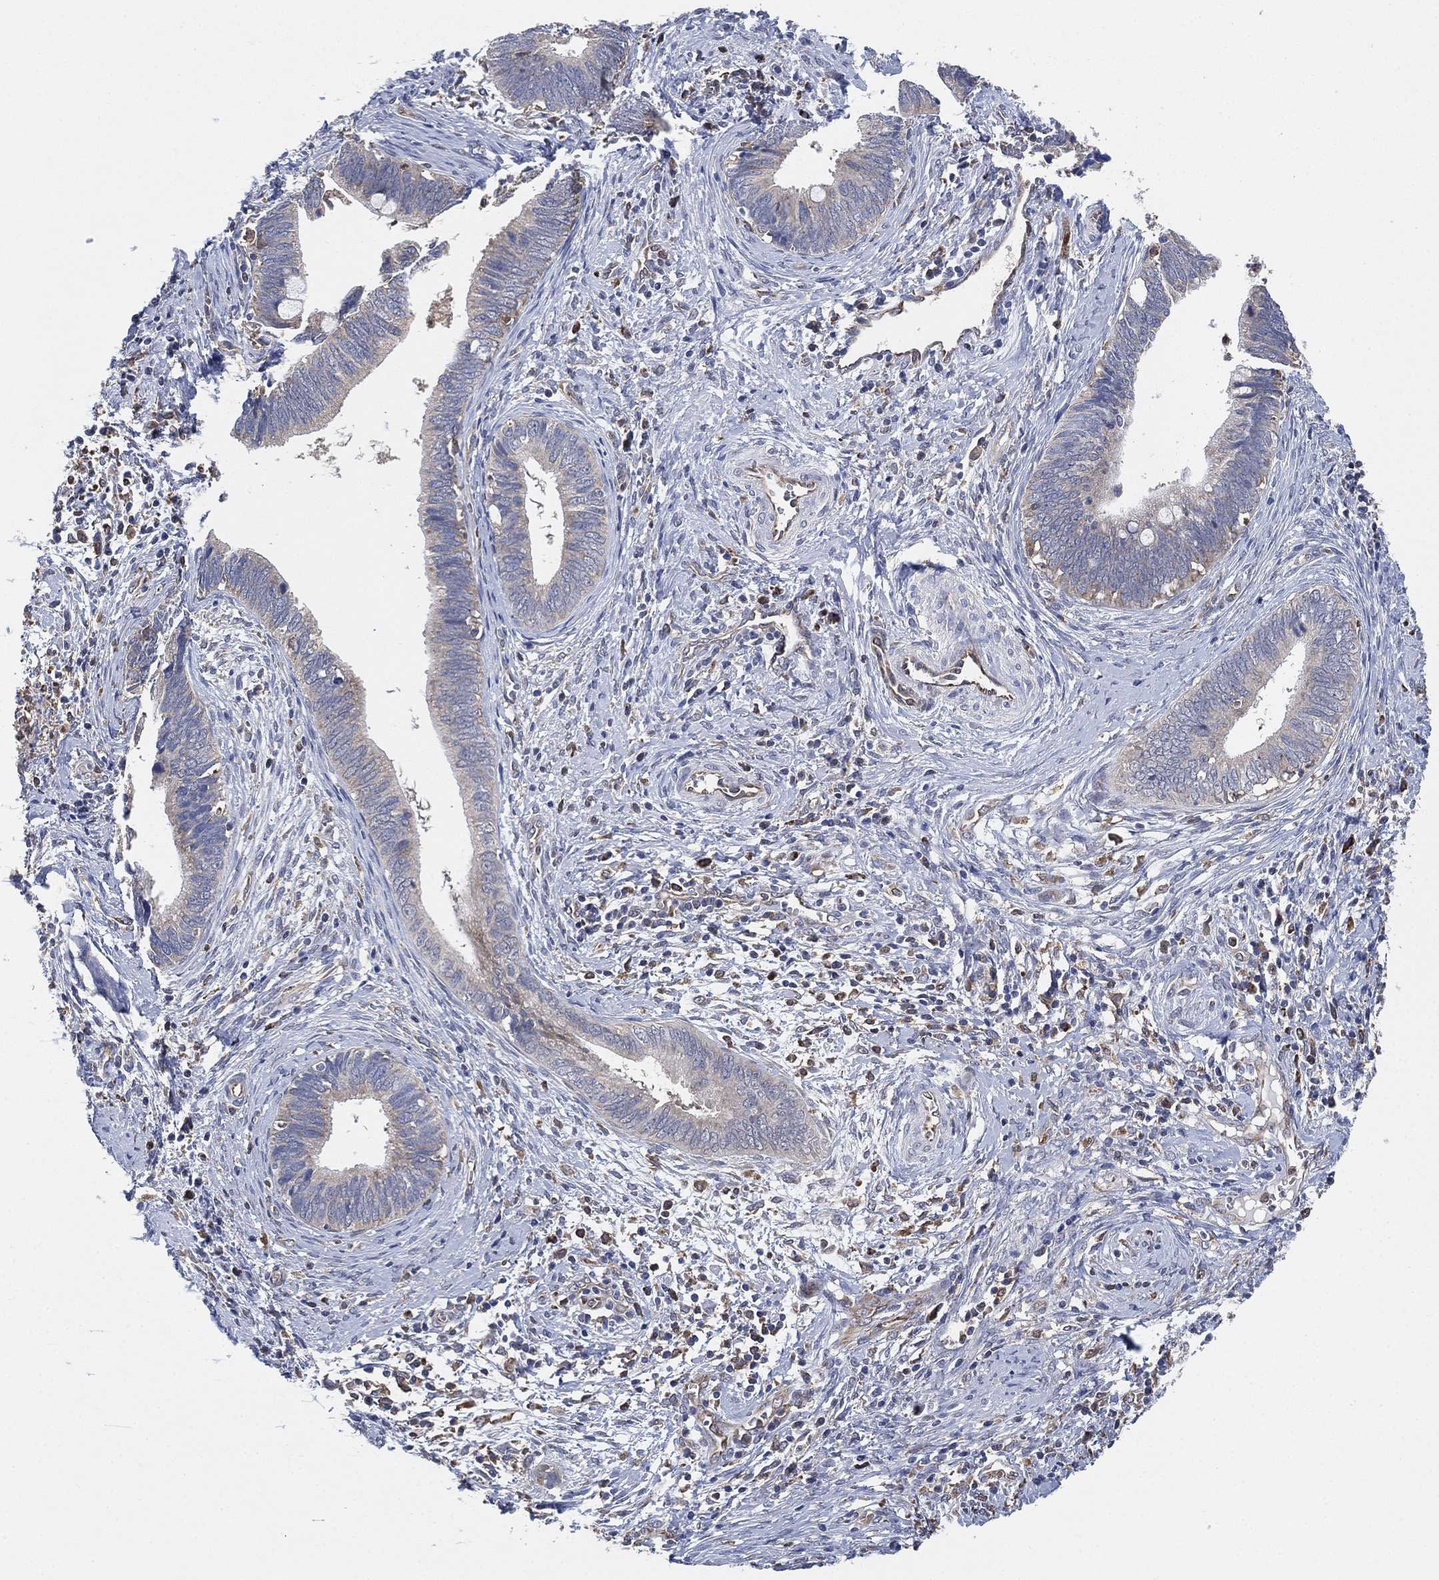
{"staining": {"intensity": "negative", "quantity": "none", "location": "none"}, "tissue": "cervical cancer", "cell_type": "Tumor cells", "image_type": "cancer", "snomed": [{"axis": "morphology", "description": "Adenocarcinoma, NOS"}, {"axis": "topography", "description": "Cervix"}], "caption": "Immunohistochemistry (IHC) micrograph of neoplastic tissue: adenocarcinoma (cervical) stained with DAB reveals no significant protein staining in tumor cells.", "gene": "FES", "patient": {"sex": "female", "age": 42}}